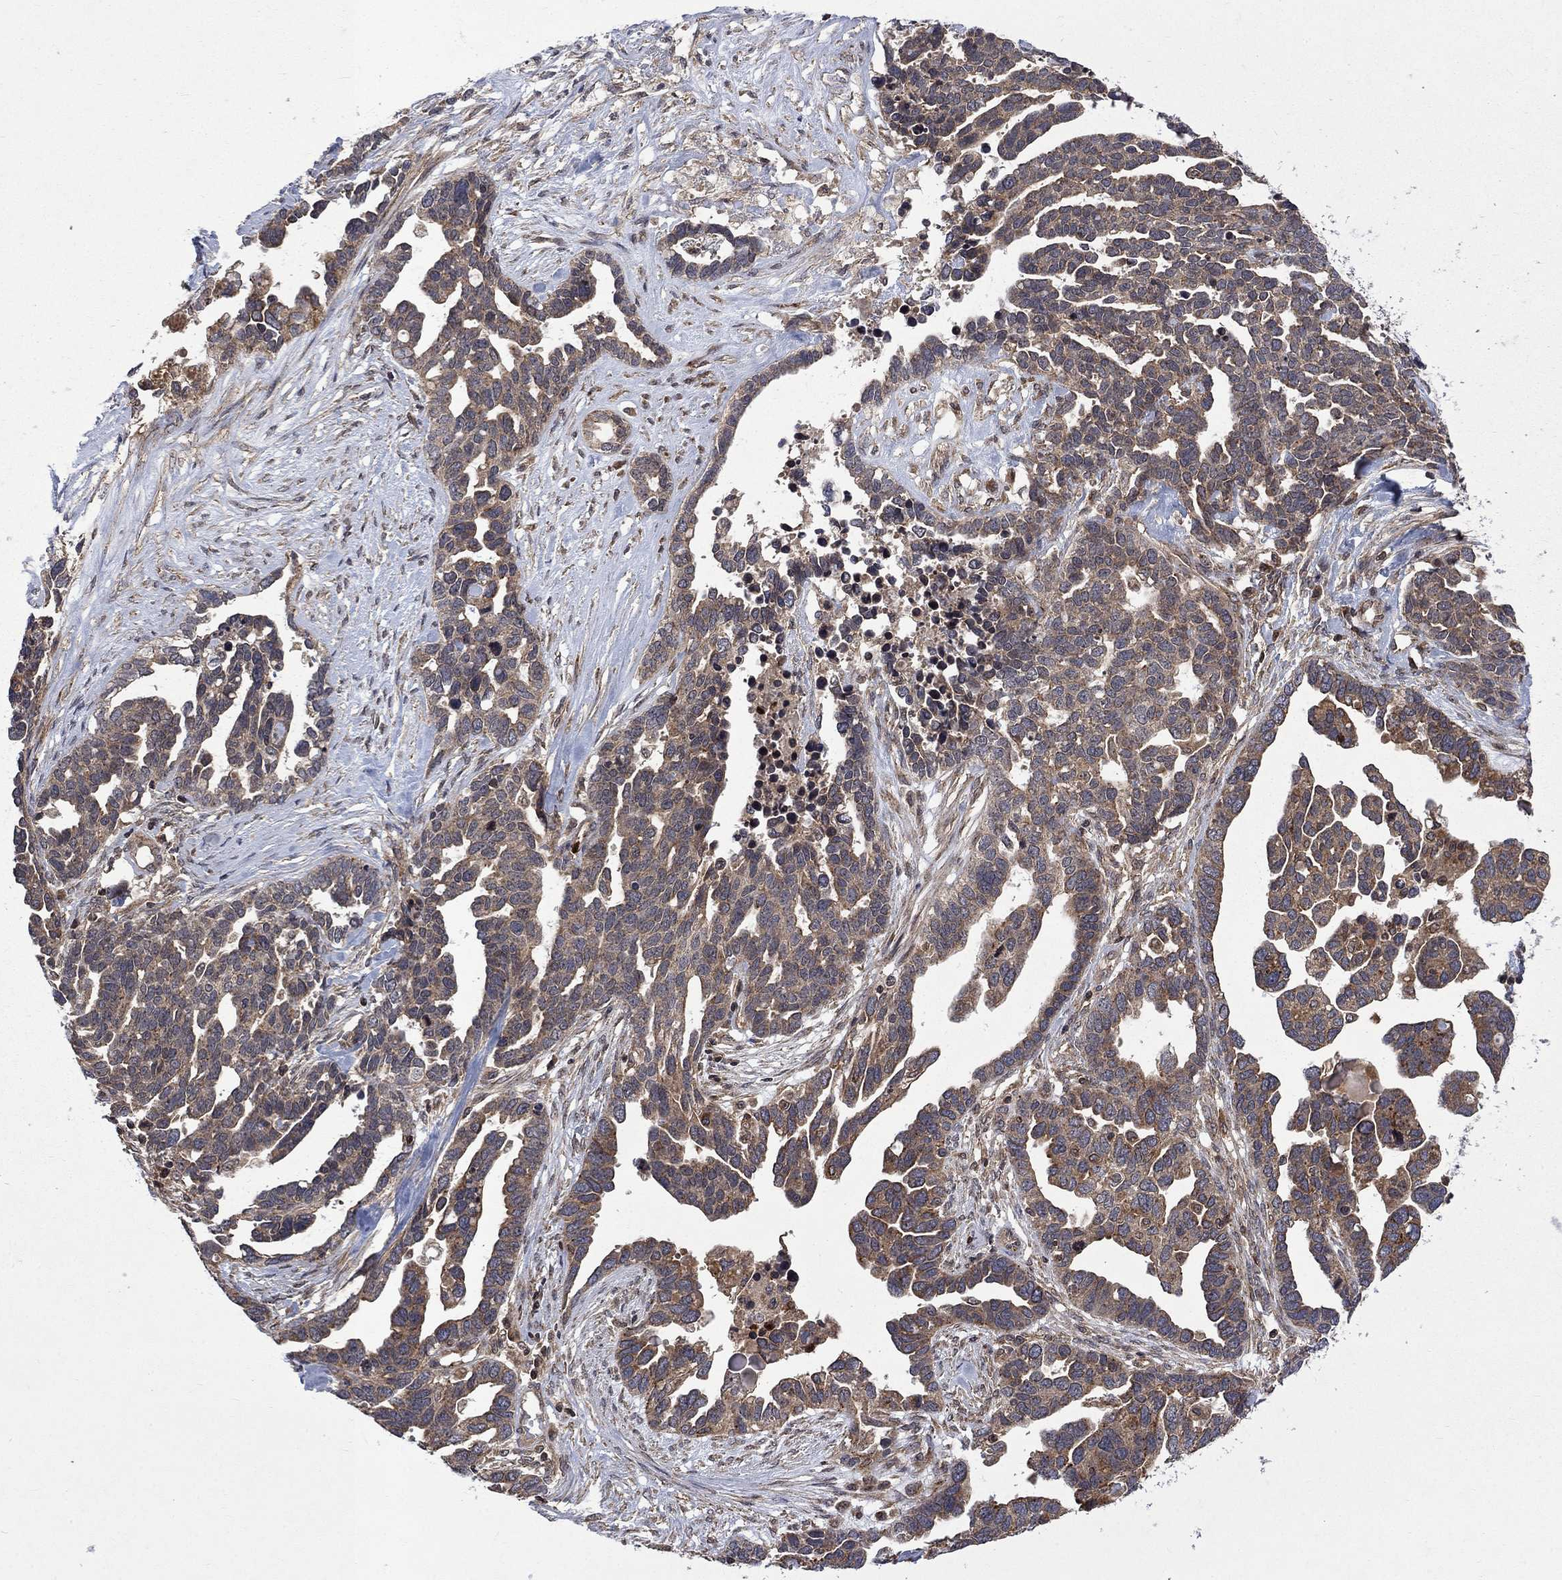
{"staining": {"intensity": "weak", "quantity": "25%-75%", "location": "cytoplasmic/membranous"}, "tissue": "ovarian cancer", "cell_type": "Tumor cells", "image_type": "cancer", "snomed": [{"axis": "morphology", "description": "Cystadenocarcinoma, serous, NOS"}, {"axis": "topography", "description": "Ovary"}], "caption": "DAB immunohistochemical staining of ovarian cancer shows weak cytoplasmic/membranous protein positivity in approximately 25%-75% of tumor cells.", "gene": "TMEM33", "patient": {"sex": "female", "age": 54}}